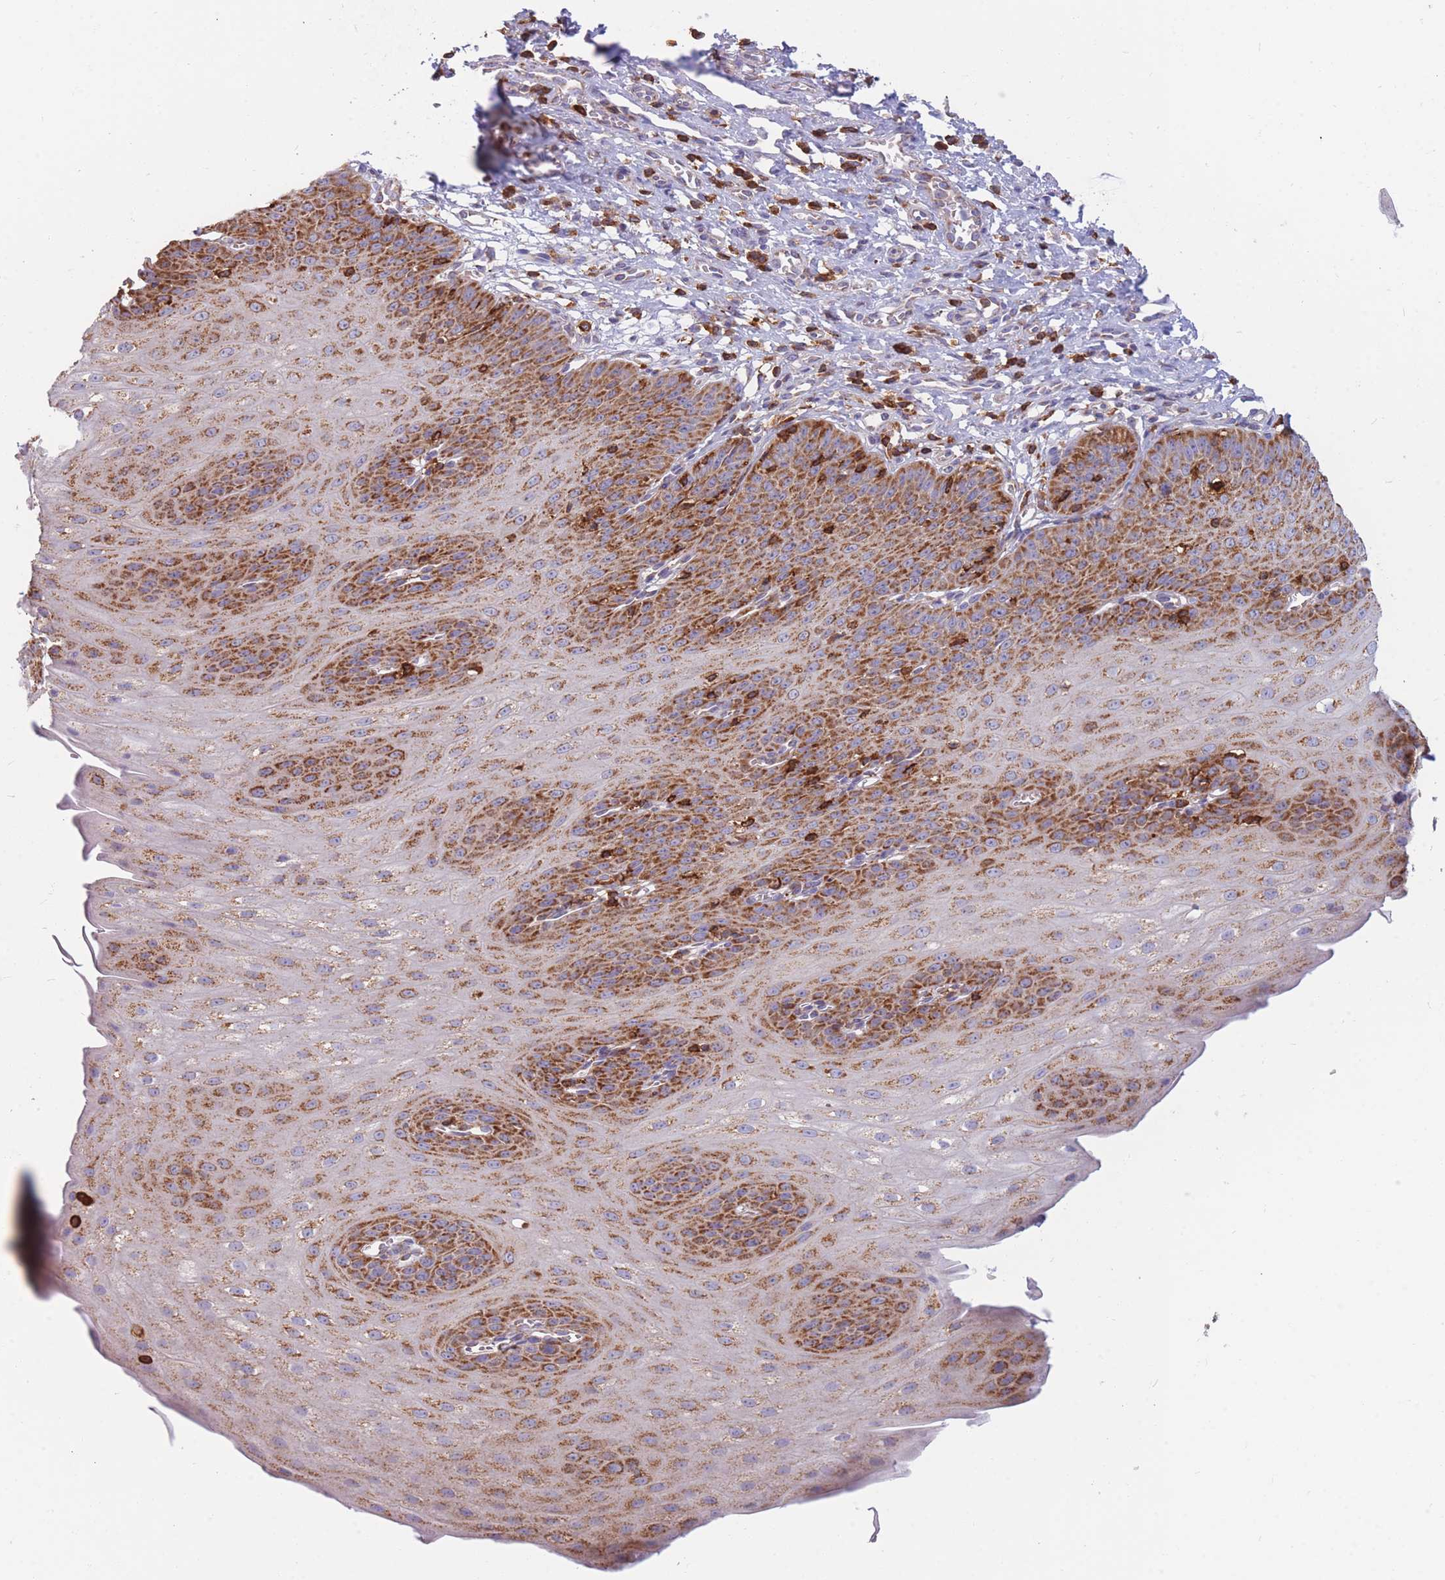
{"staining": {"intensity": "strong", "quantity": "25%-75%", "location": "cytoplasmic/membranous"}, "tissue": "esophagus", "cell_type": "Squamous epithelial cells", "image_type": "normal", "snomed": [{"axis": "morphology", "description": "Normal tissue, NOS"}, {"axis": "topography", "description": "Esophagus"}], "caption": "This micrograph exhibits IHC staining of normal human esophagus, with high strong cytoplasmic/membranous expression in about 25%-75% of squamous epithelial cells.", "gene": "MRPL54", "patient": {"sex": "male", "age": 71}}